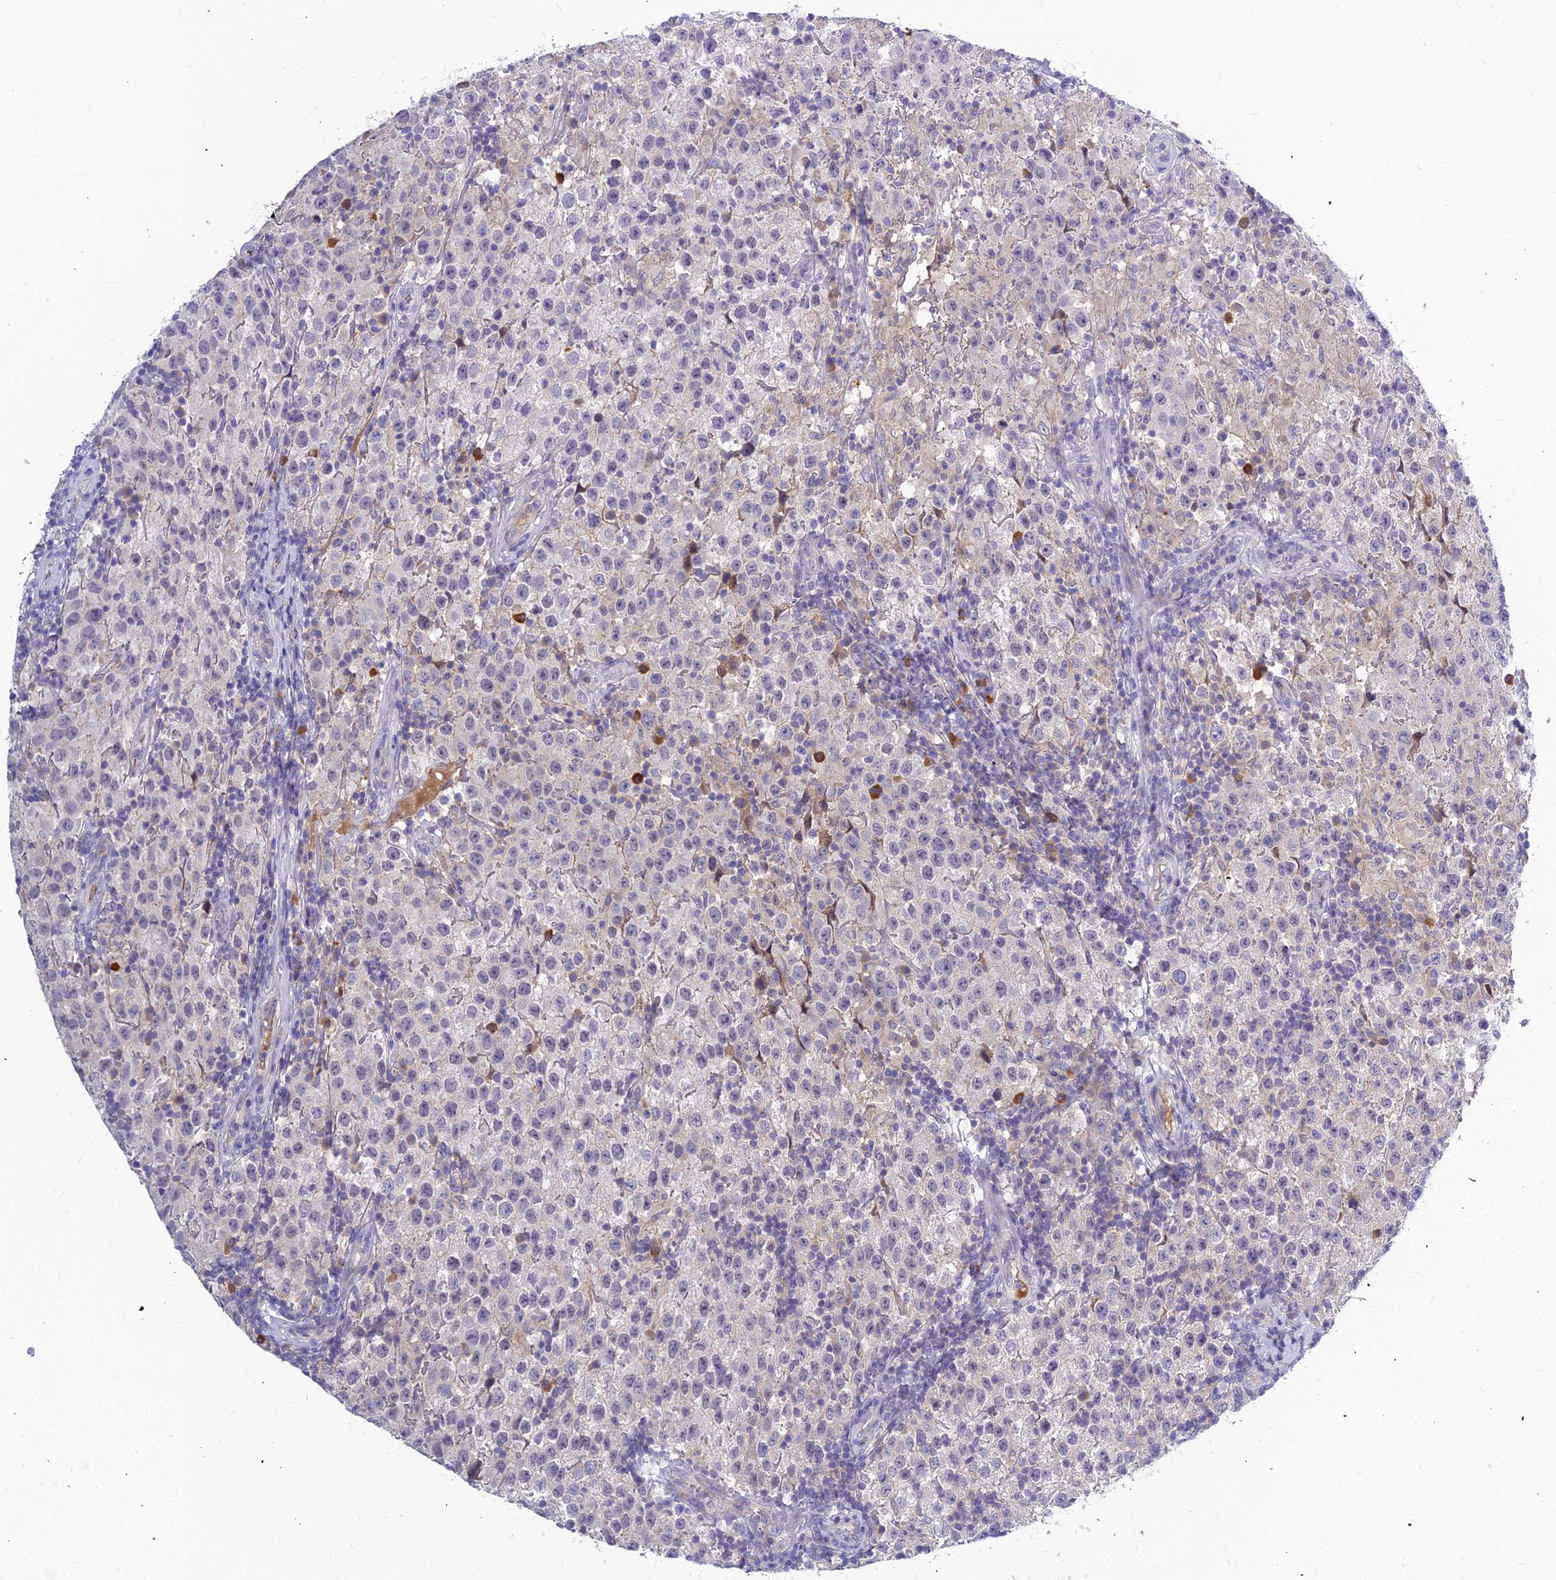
{"staining": {"intensity": "negative", "quantity": "none", "location": "none"}, "tissue": "testis cancer", "cell_type": "Tumor cells", "image_type": "cancer", "snomed": [{"axis": "morphology", "description": "Seminoma, NOS"}, {"axis": "morphology", "description": "Carcinoma, Embryonal, NOS"}, {"axis": "topography", "description": "Testis"}], "caption": "Testis cancer stained for a protein using immunohistochemistry (IHC) displays no staining tumor cells.", "gene": "DMRTA1", "patient": {"sex": "male", "age": 41}}